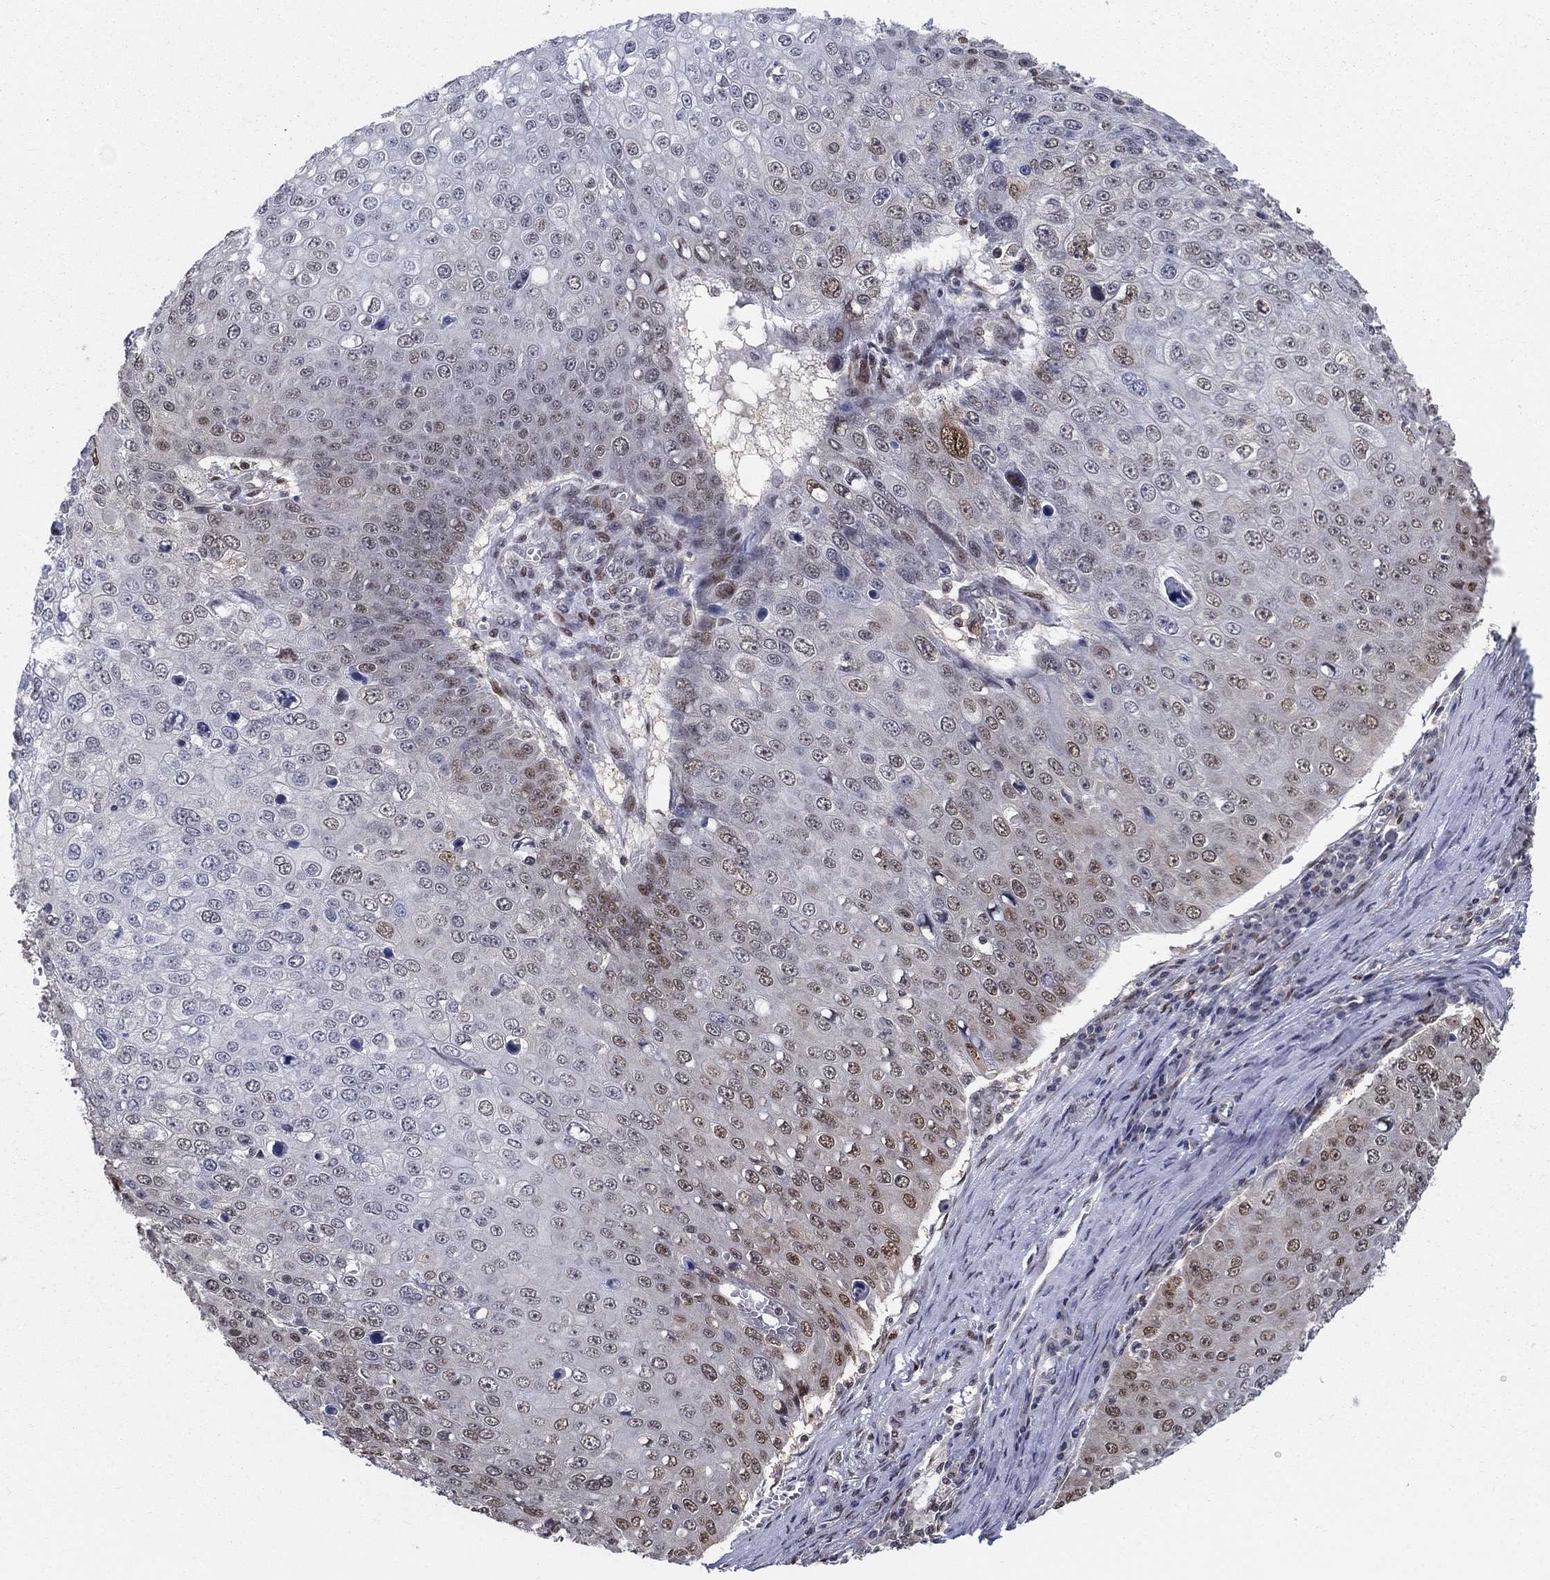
{"staining": {"intensity": "moderate", "quantity": "<25%", "location": "nuclear"}, "tissue": "skin cancer", "cell_type": "Tumor cells", "image_type": "cancer", "snomed": [{"axis": "morphology", "description": "Squamous cell carcinoma, NOS"}, {"axis": "topography", "description": "Skin"}], "caption": "Immunohistochemical staining of human skin cancer (squamous cell carcinoma) displays moderate nuclear protein expression in about <25% of tumor cells.", "gene": "CENPE", "patient": {"sex": "male", "age": 71}}